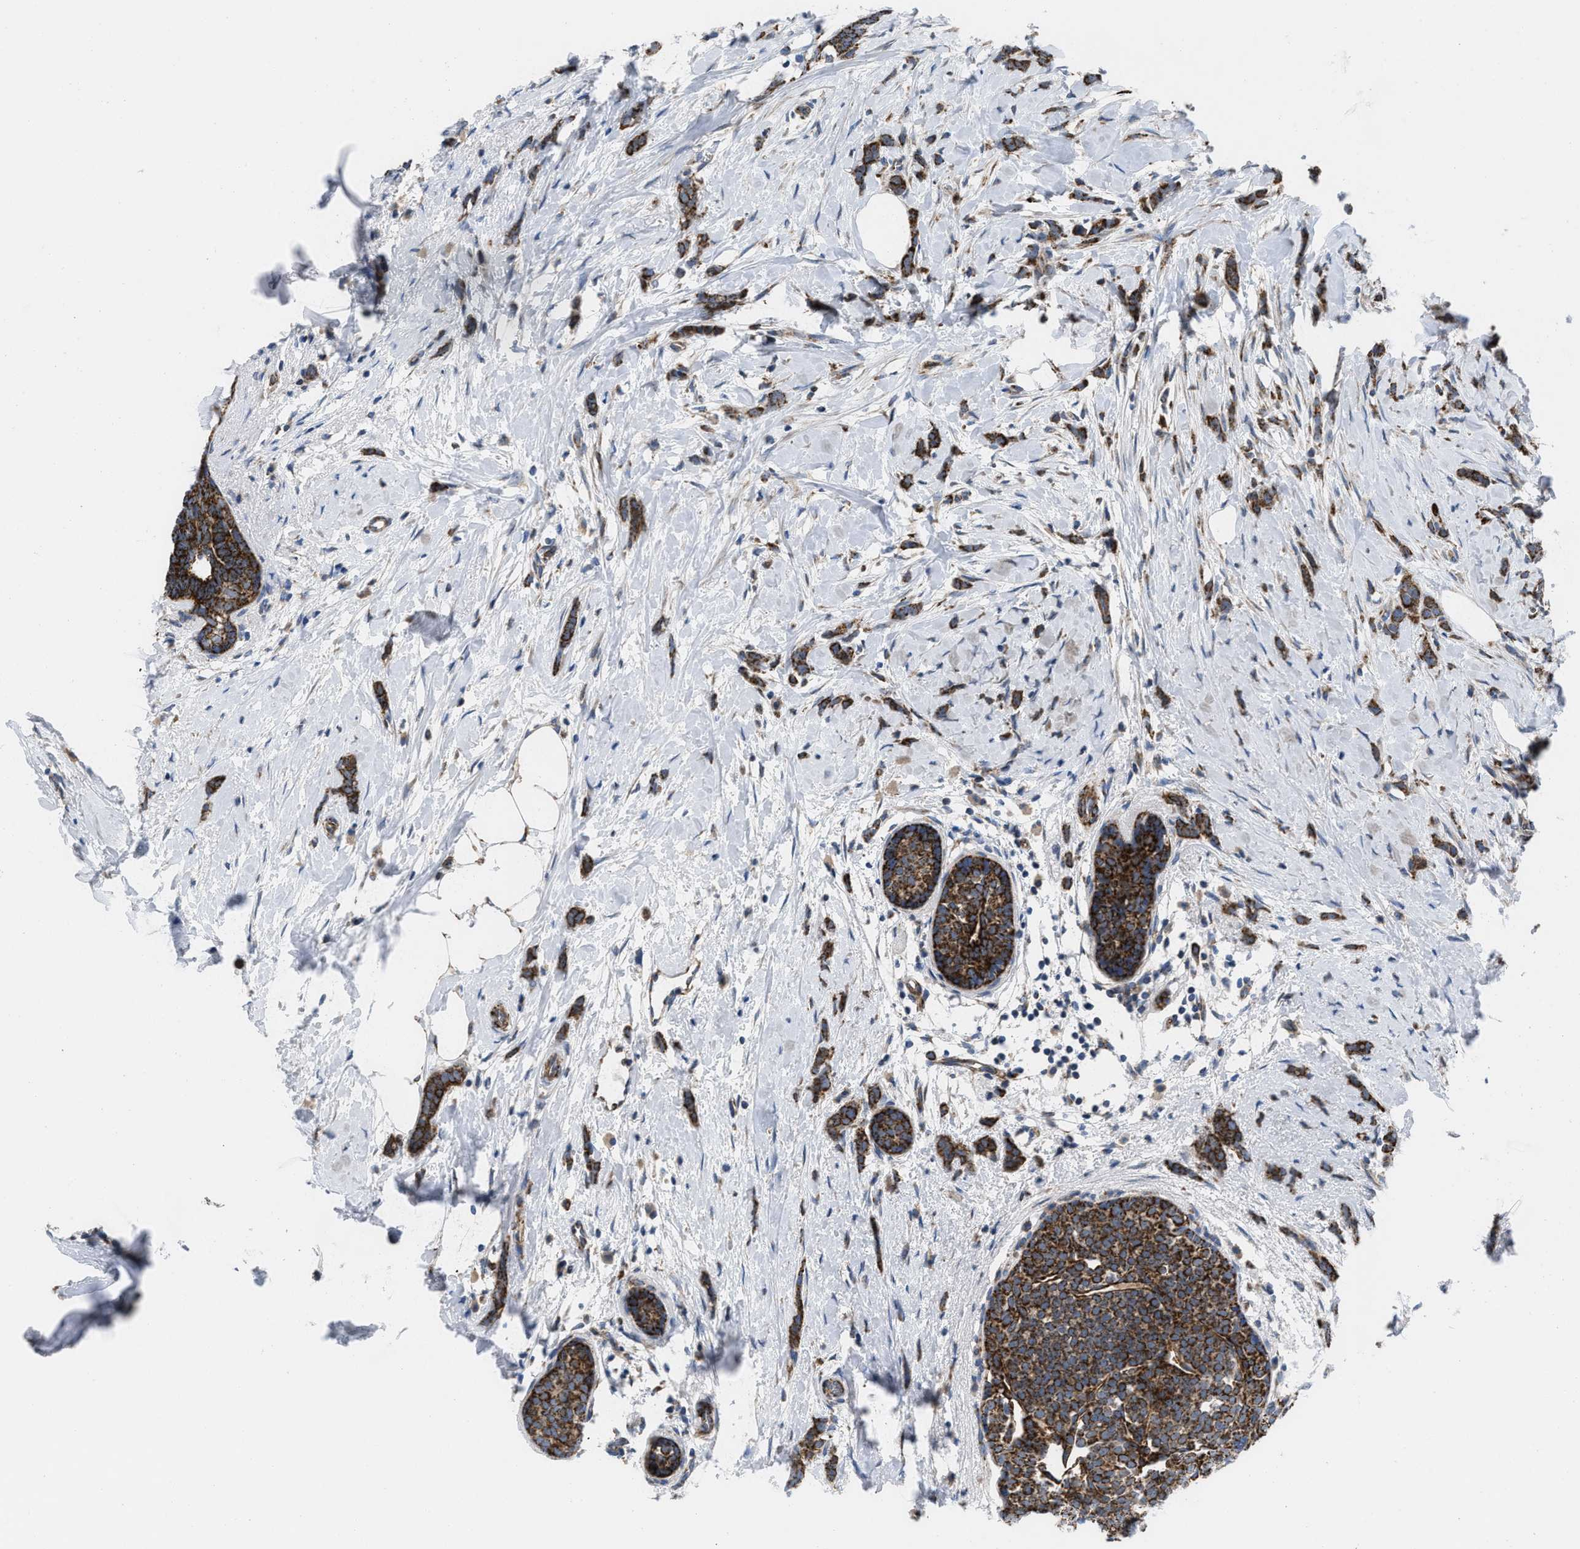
{"staining": {"intensity": "strong", "quantity": ">75%", "location": "cytoplasmic/membranous"}, "tissue": "breast cancer", "cell_type": "Tumor cells", "image_type": "cancer", "snomed": [{"axis": "morphology", "description": "Lobular carcinoma, in situ"}, {"axis": "morphology", "description": "Lobular carcinoma"}, {"axis": "topography", "description": "Breast"}], "caption": "Protein expression analysis of human lobular carcinoma (breast) reveals strong cytoplasmic/membranous staining in about >75% of tumor cells.", "gene": "AKAP1", "patient": {"sex": "female", "age": 41}}